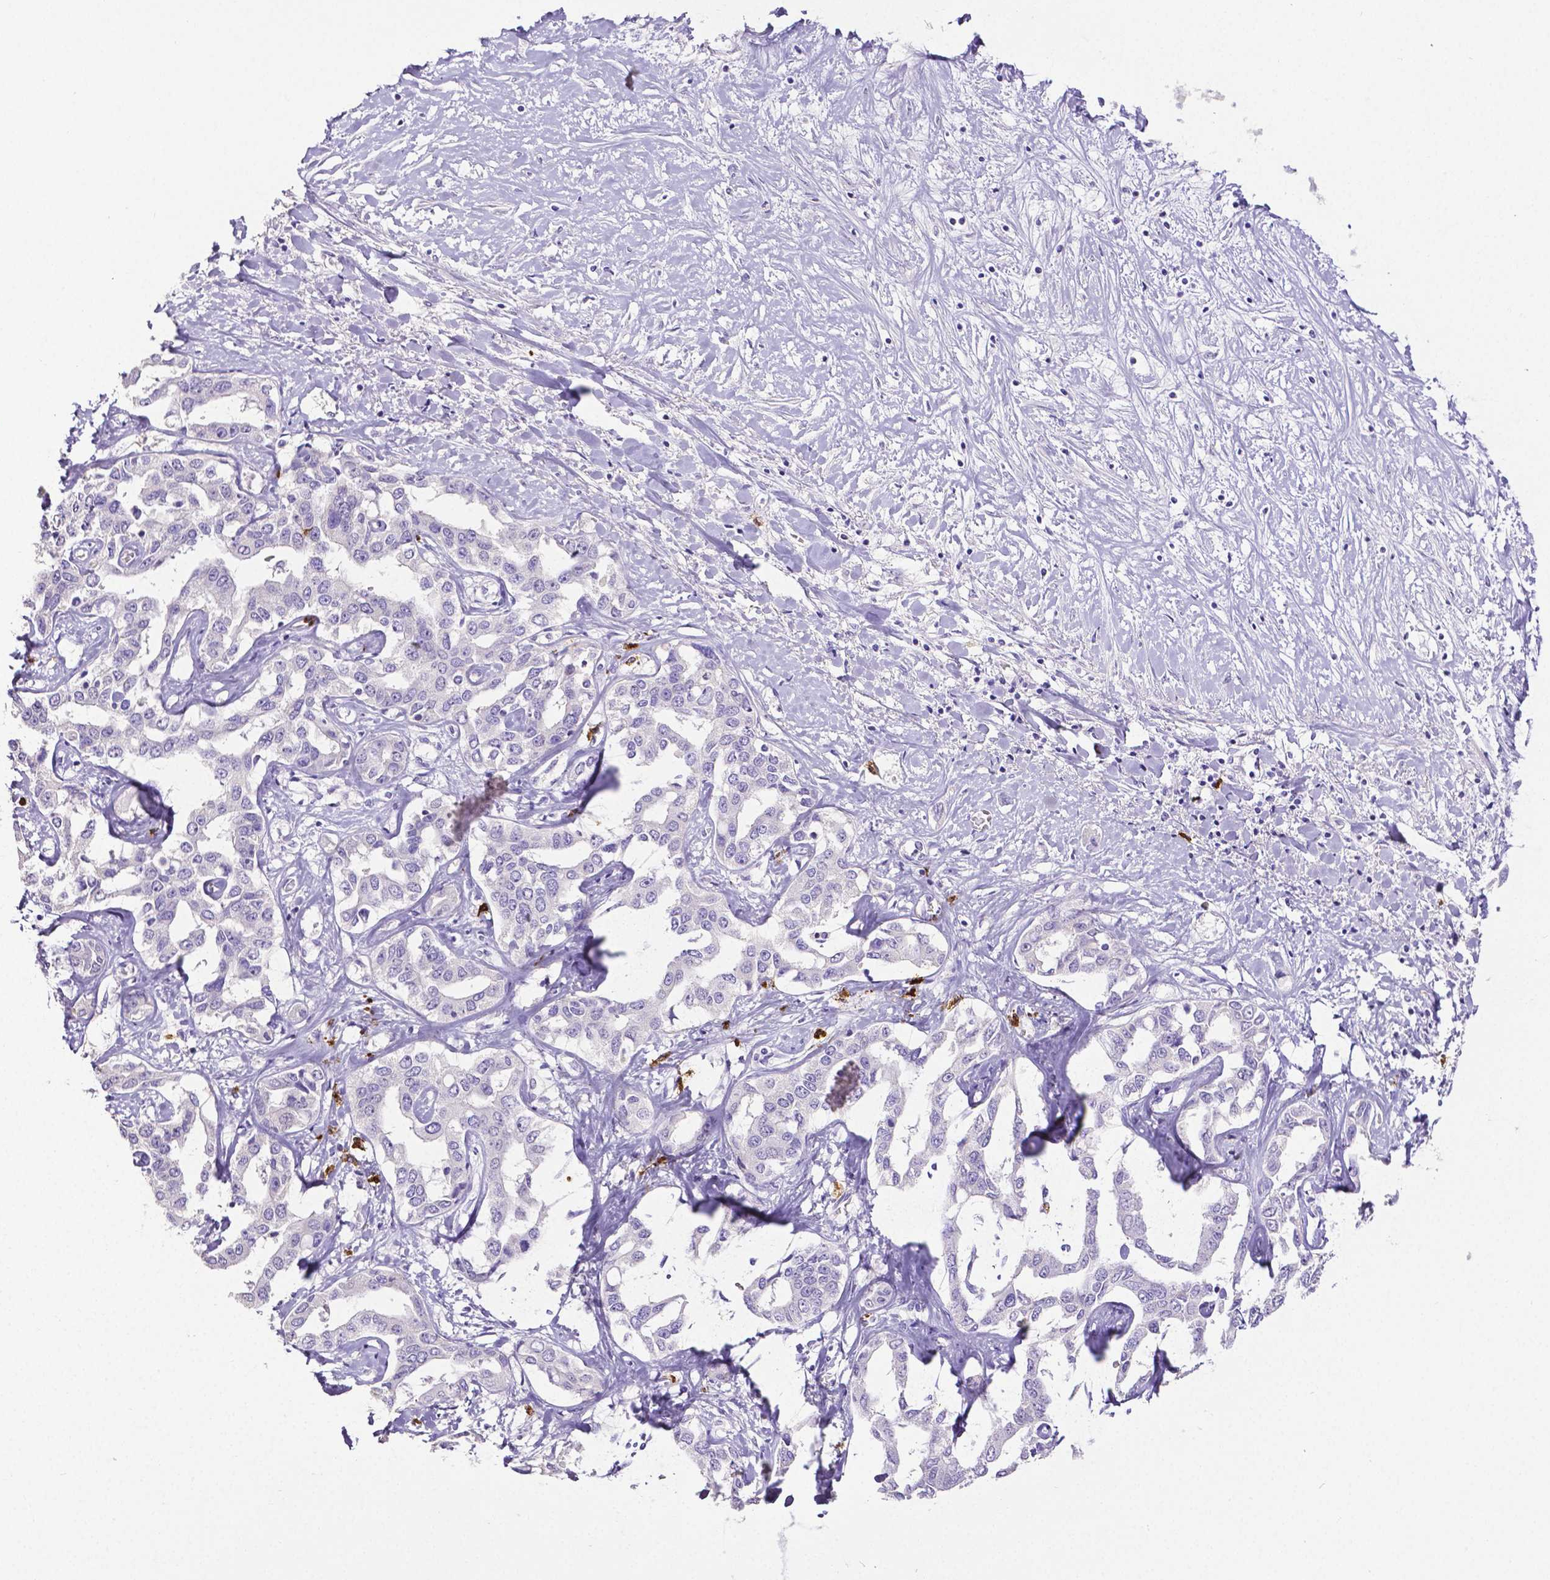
{"staining": {"intensity": "negative", "quantity": "none", "location": "none"}, "tissue": "liver cancer", "cell_type": "Tumor cells", "image_type": "cancer", "snomed": [{"axis": "morphology", "description": "Cholangiocarcinoma"}, {"axis": "topography", "description": "Liver"}], "caption": "This is an immunohistochemistry (IHC) histopathology image of human cholangiocarcinoma (liver). There is no positivity in tumor cells.", "gene": "MMP9", "patient": {"sex": "male", "age": 59}}